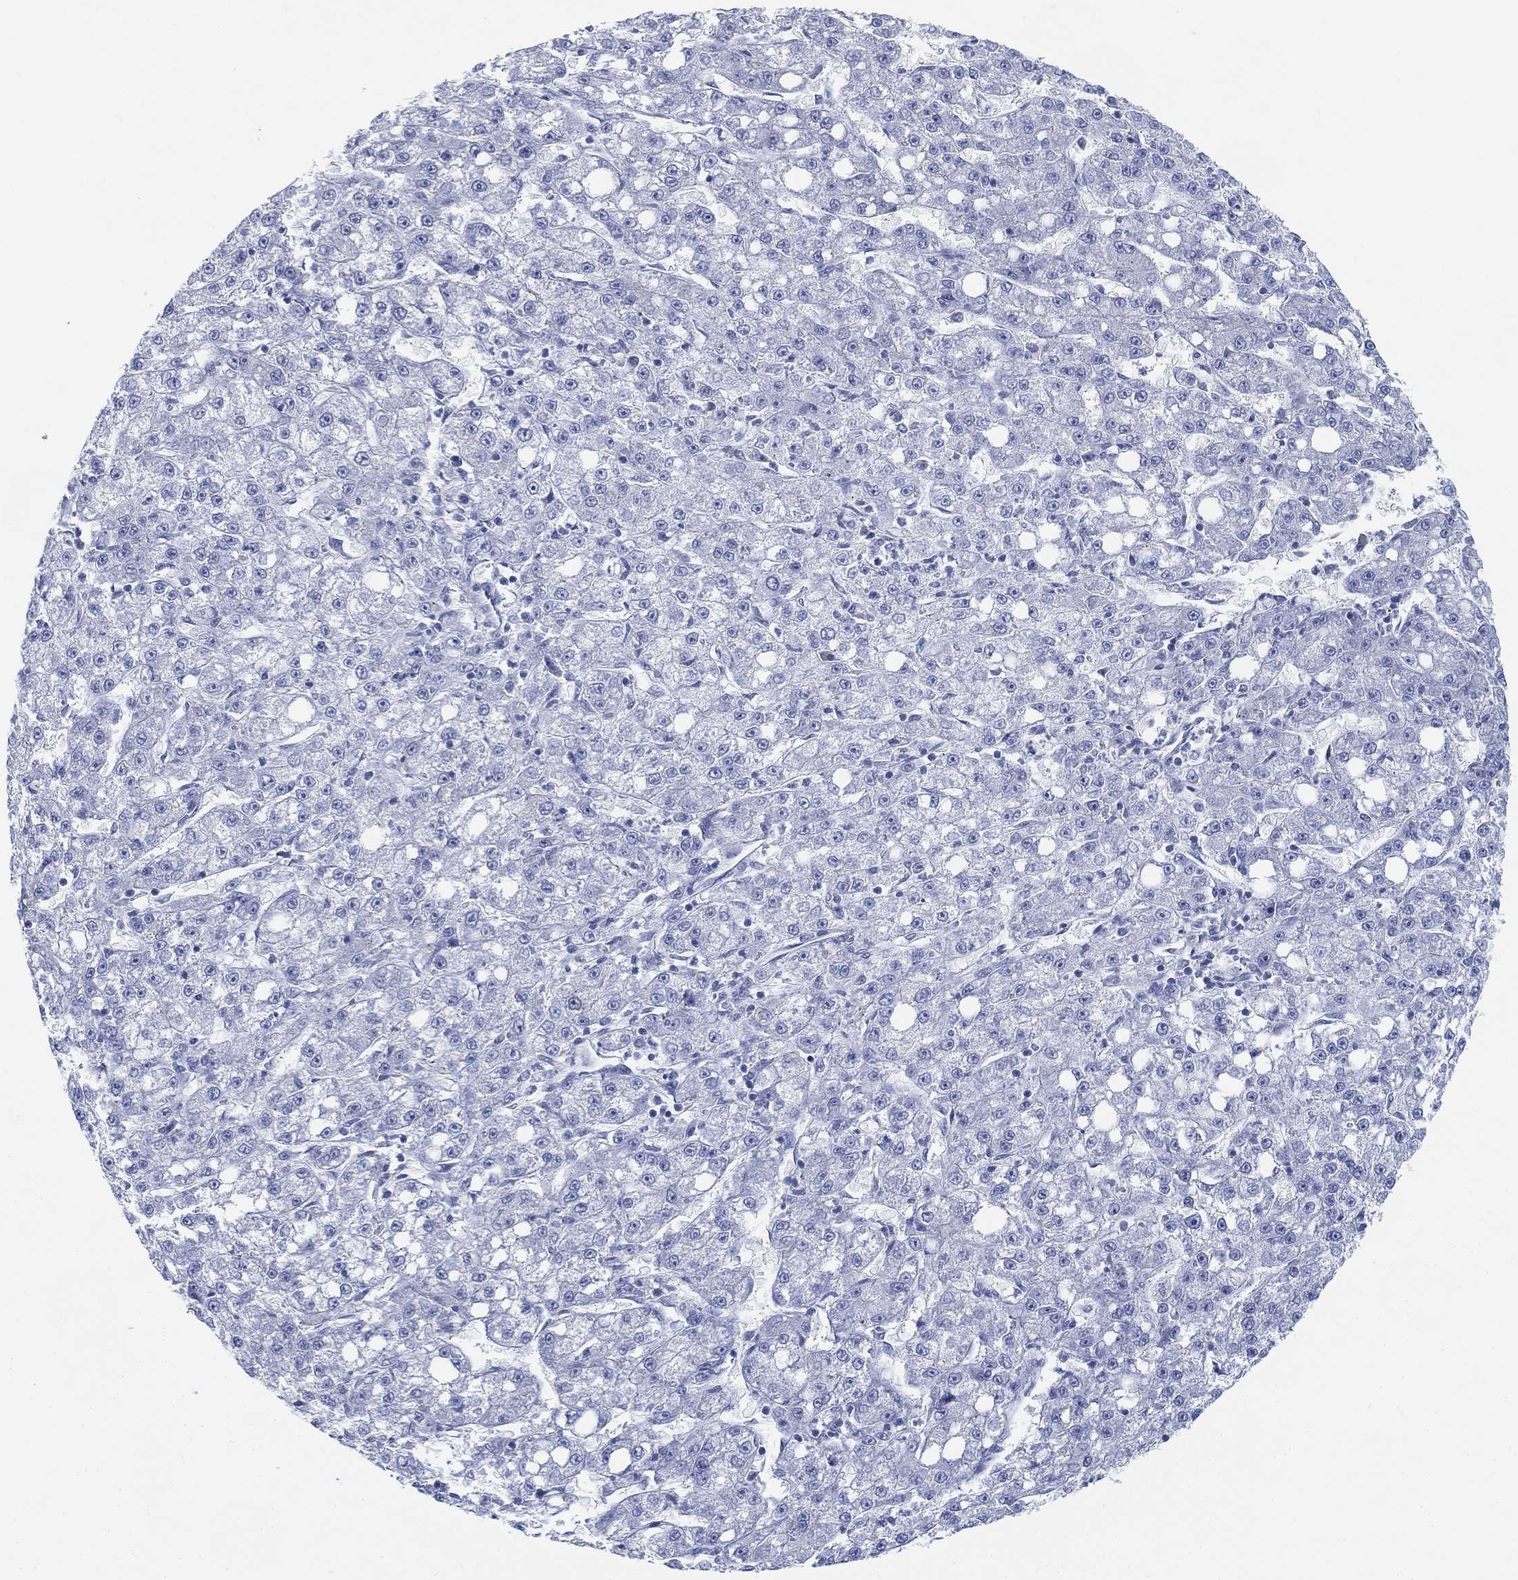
{"staining": {"intensity": "negative", "quantity": "none", "location": "none"}, "tissue": "liver cancer", "cell_type": "Tumor cells", "image_type": "cancer", "snomed": [{"axis": "morphology", "description": "Carcinoma, Hepatocellular, NOS"}, {"axis": "topography", "description": "Liver"}], "caption": "Tumor cells are negative for protein expression in human liver hepatocellular carcinoma.", "gene": "GCNA", "patient": {"sex": "female", "age": 65}}